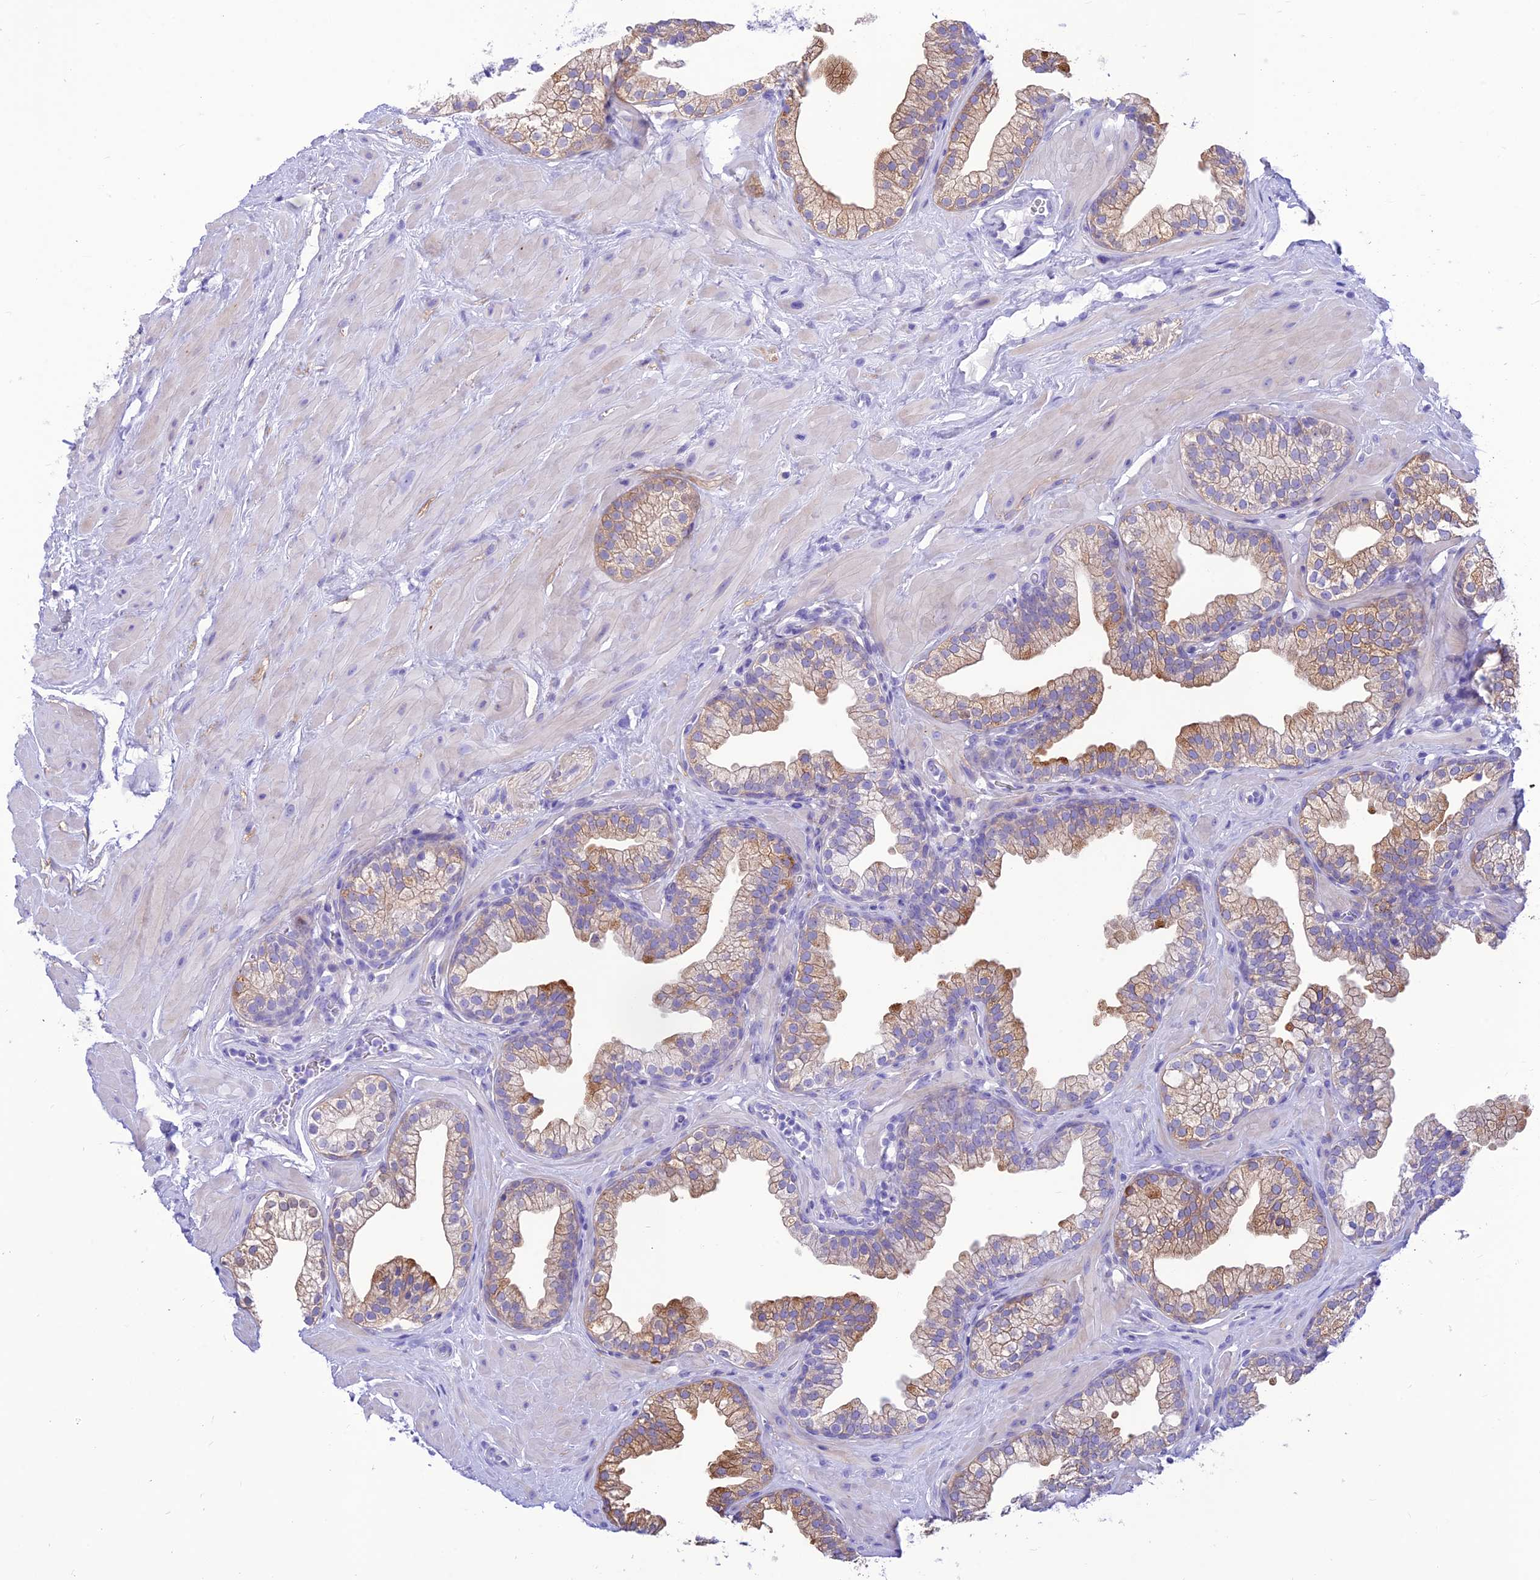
{"staining": {"intensity": "moderate", "quantity": "<25%", "location": "cytoplasmic/membranous"}, "tissue": "prostate", "cell_type": "Glandular cells", "image_type": "normal", "snomed": [{"axis": "morphology", "description": "Normal tissue, NOS"}, {"axis": "morphology", "description": "Urothelial carcinoma, Low grade"}, {"axis": "topography", "description": "Urinary bladder"}, {"axis": "topography", "description": "Prostate"}], "caption": "High-magnification brightfield microscopy of benign prostate stained with DAB (3,3'-diaminobenzidine) (brown) and counterstained with hematoxylin (blue). glandular cells exhibit moderate cytoplasmic/membranous expression is appreciated in approximately<25% of cells.", "gene": "PRNP", "patient": {"sex": "male", "age": 60}}